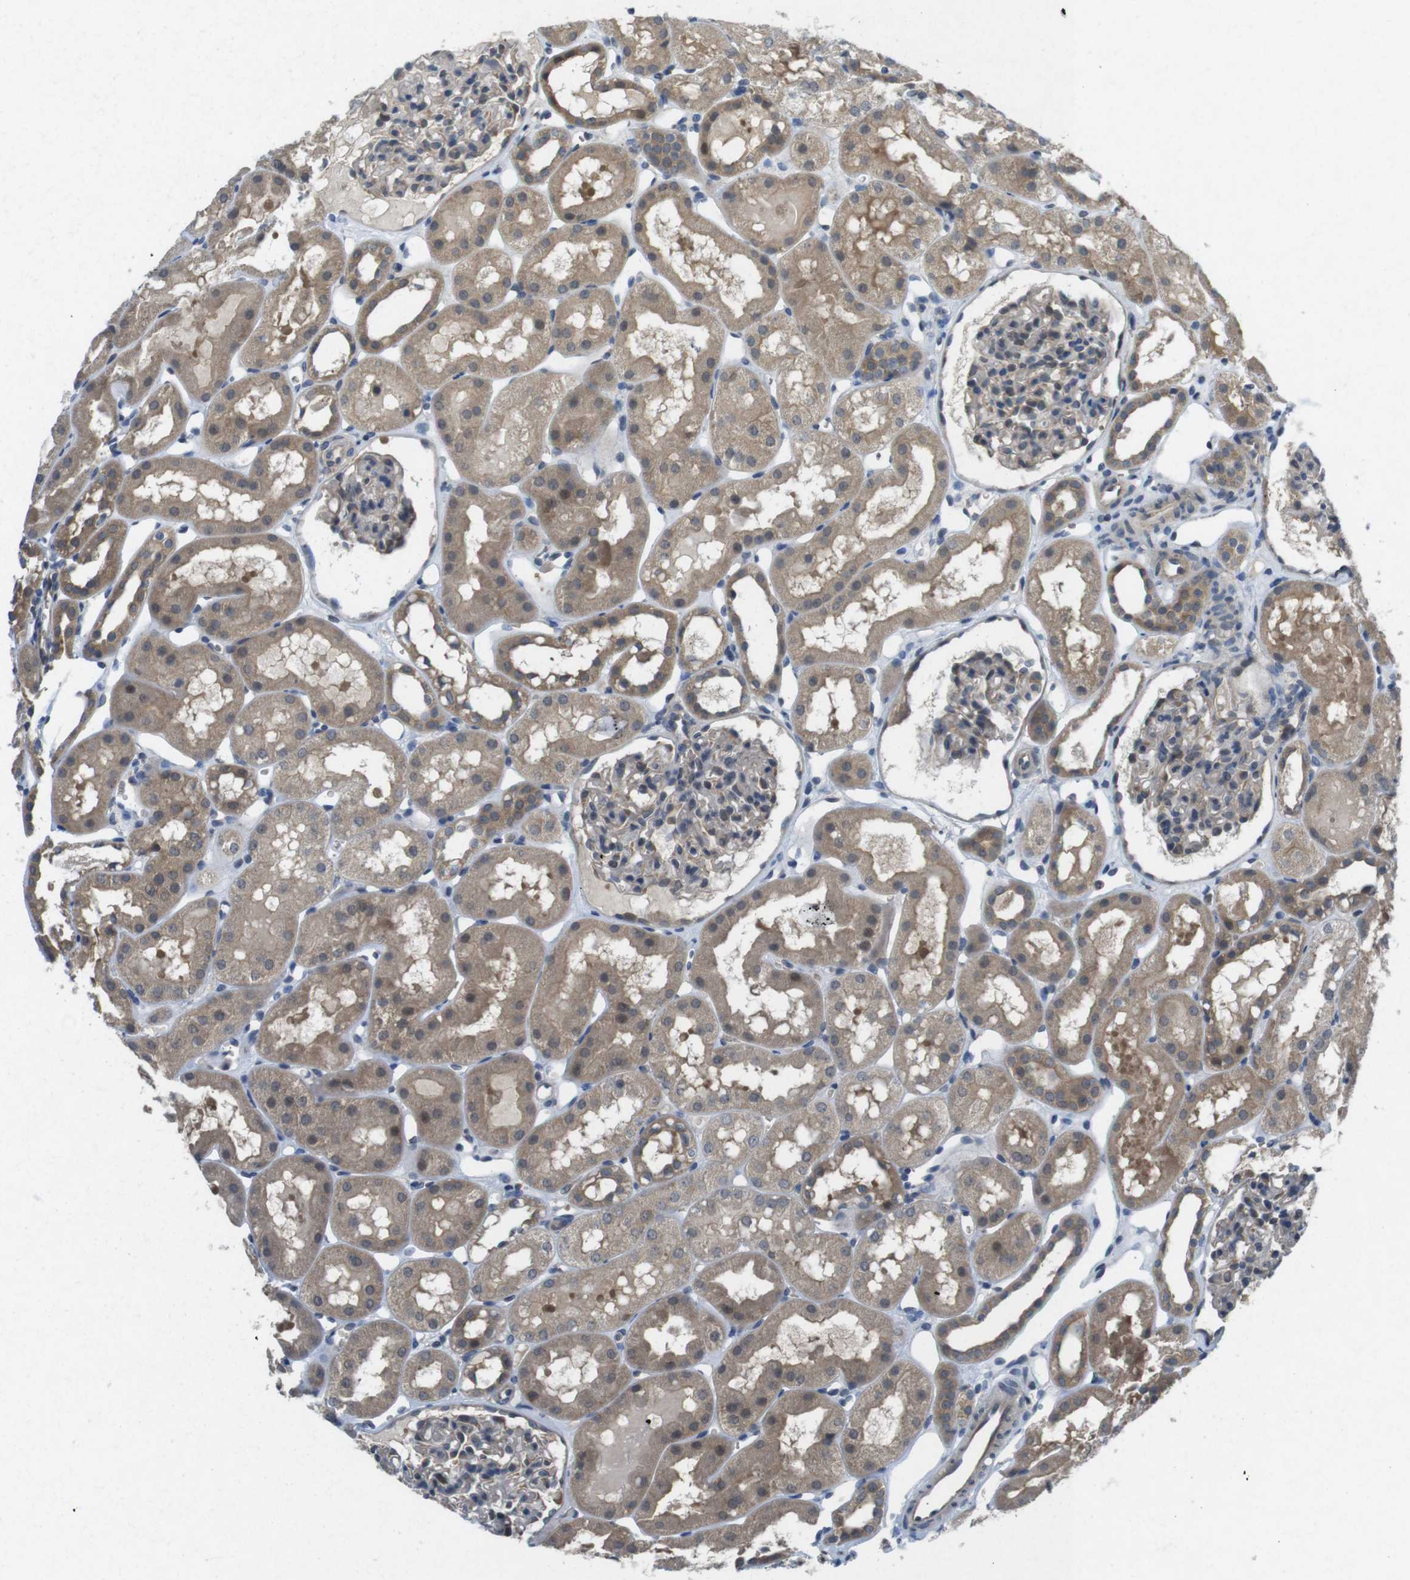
{"staining": {"intensity": "weak", "quantity": "25%-75%", "location": "cytoplasmic/membranous"}, "tissue": "kidney", "cell_type": "Cells in glomeruli", "image_type": "normal", "snomed": [{"axis": "morphology", "description": "Normal tissue, NOS"}, {"axis": "topography", "description": "Kidney"}, {"axis": "topography", "description": "Urinary bladder"}], "caption": "Immunohistochemistry (IHC) of benign human kidney shows low levels of weak cytoplasmic/membranous positivity in about 25%-75% of cells in glomeruli.", "gene": "SUGT1", "patient": {"sex": "male", "age": 16}}